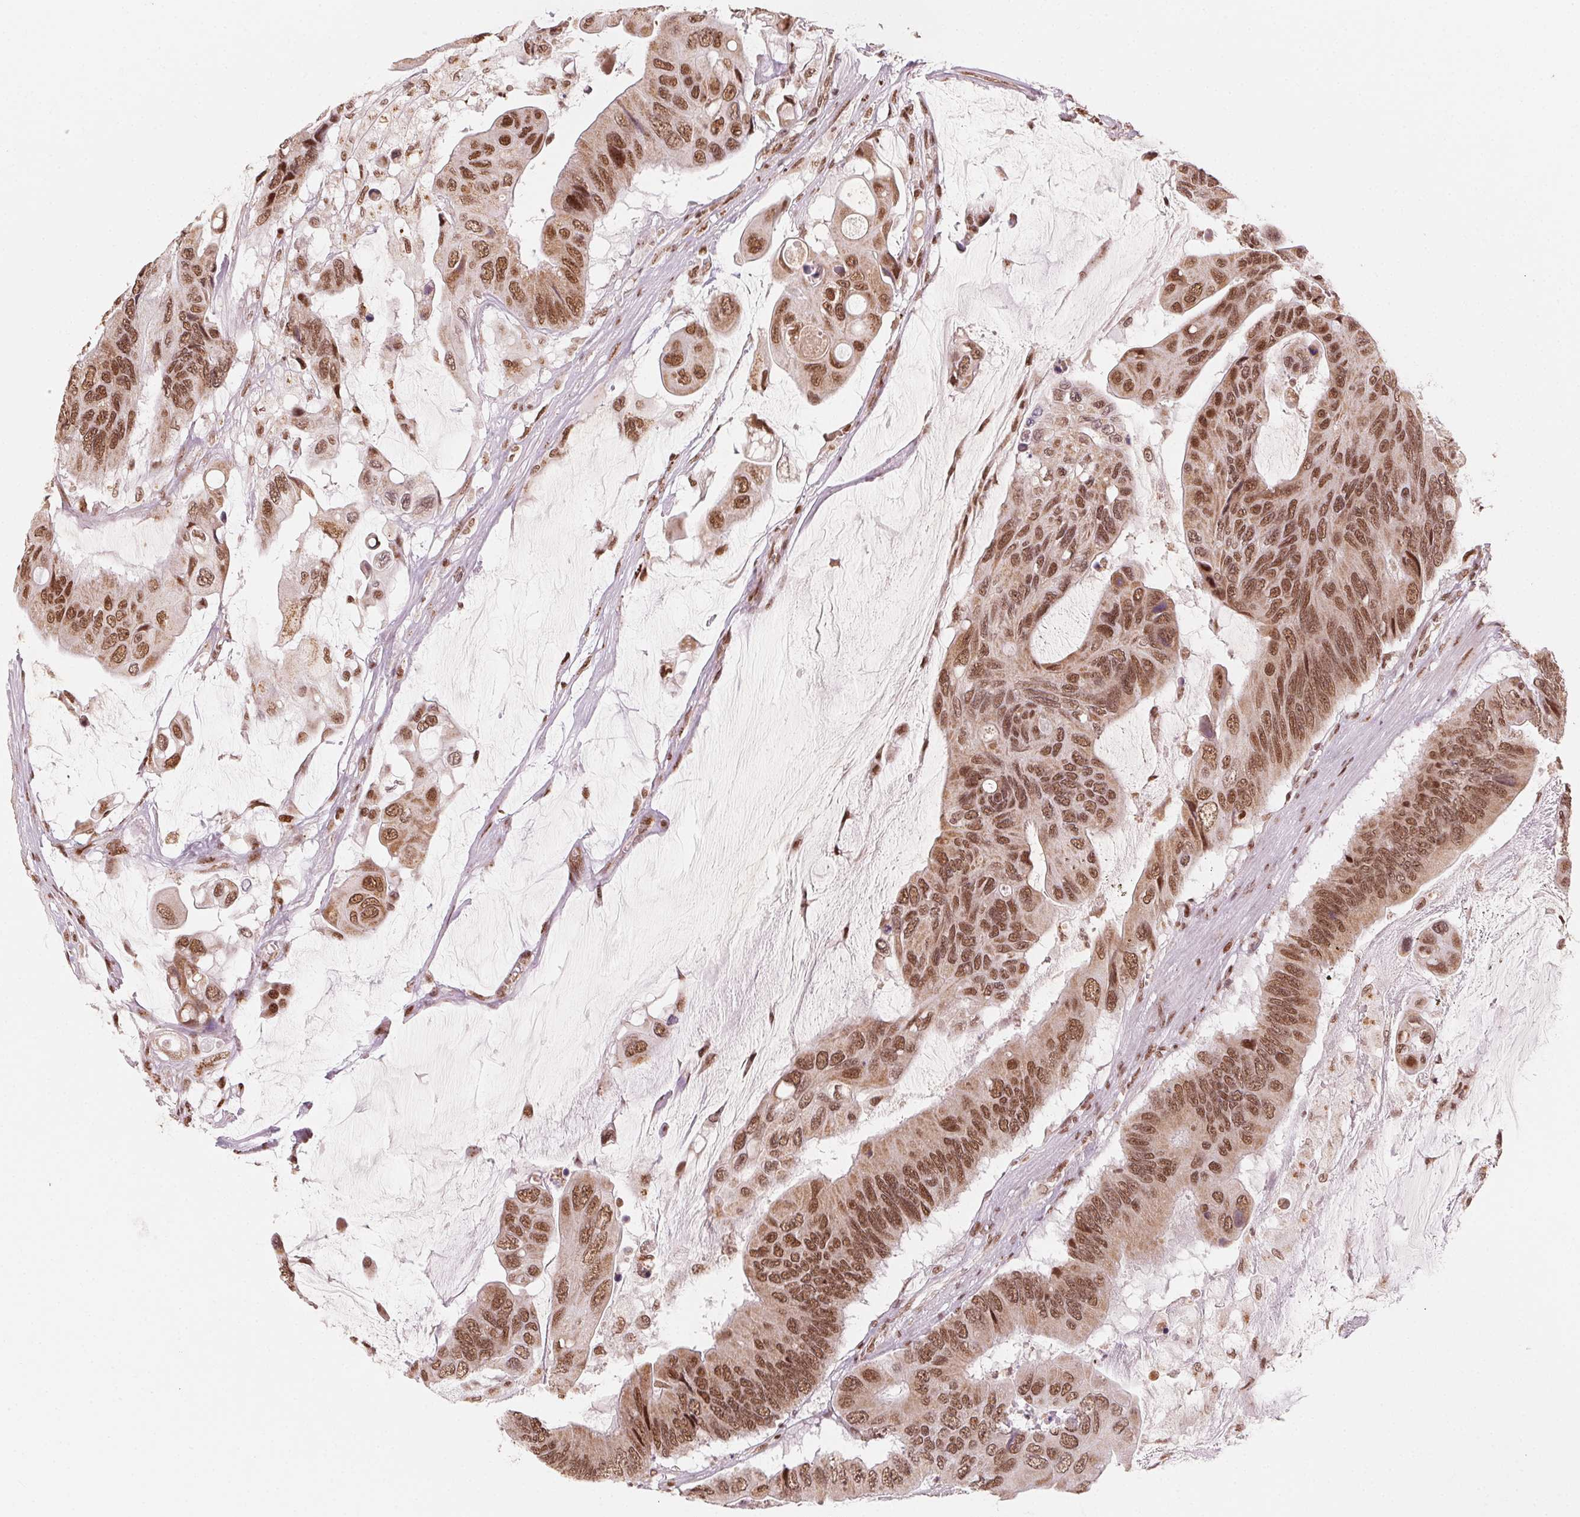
{"staining": {"intensity": "moderate", "quantity": ">75%", "location": "nuclear"}, "tissue": "colorectal cancer", "cell_type": "Tumor cells", "image_type": "cancer", "snomed": [{"axis": "morphology", "description": "Adenocarcinoma, NOS"}, {"axis": "topography", "description": "Rectum"}], "caption": "Immunohistochemistry (IHC) of human colorectal adenocarcinoma reveals medium levels of moderate nuclear positivity in about >75% of tumor cells. (DAB IHC, brown staining for protein, blue staining for nuclei).", "gene": "TOPORS", "patient": {"sex": "male", "age": 63}}